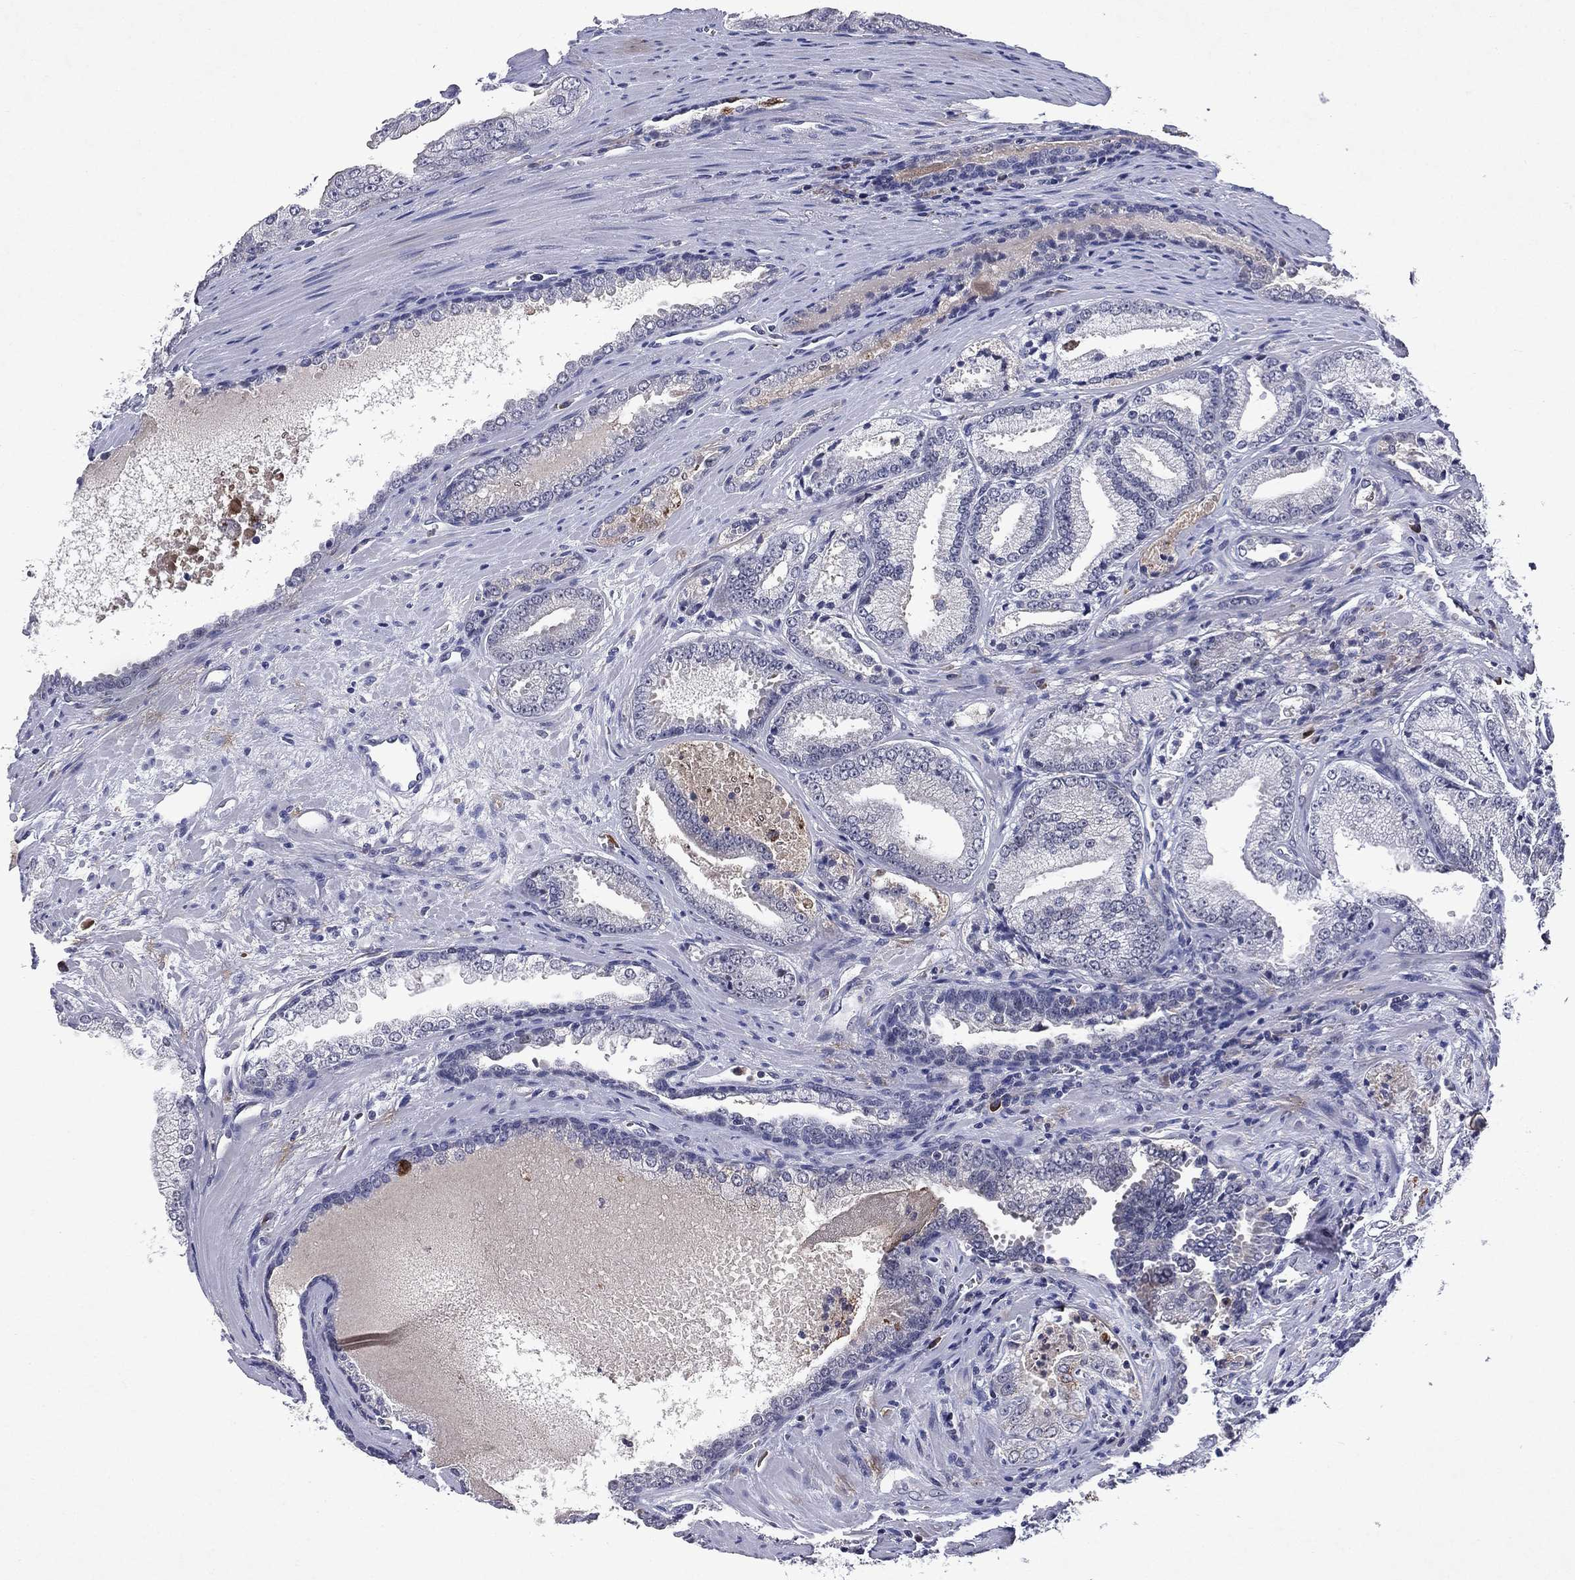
{"staining": {"intensity": "negative", "quantity": "none", "location": "none"}, "tissue": "prostate cancer", "cell_type": "Tumor cells", "image_type": "cancer", "snomed": [{"axis": "morphology", "description": "Adenocarcinoma, NOS"}, {"axis": "morphology", "description": "Adenocarcinoma, High grade"}, {"axis": "topography", "description": "Prostate"}], "caption": "Immunohistochemistry (IHC) of prostate high-grade adenocarcinoma demonstrates no expression in tumor cells.", "gene": "ECM1", "patient": {"sex": "male", "age": 70}}